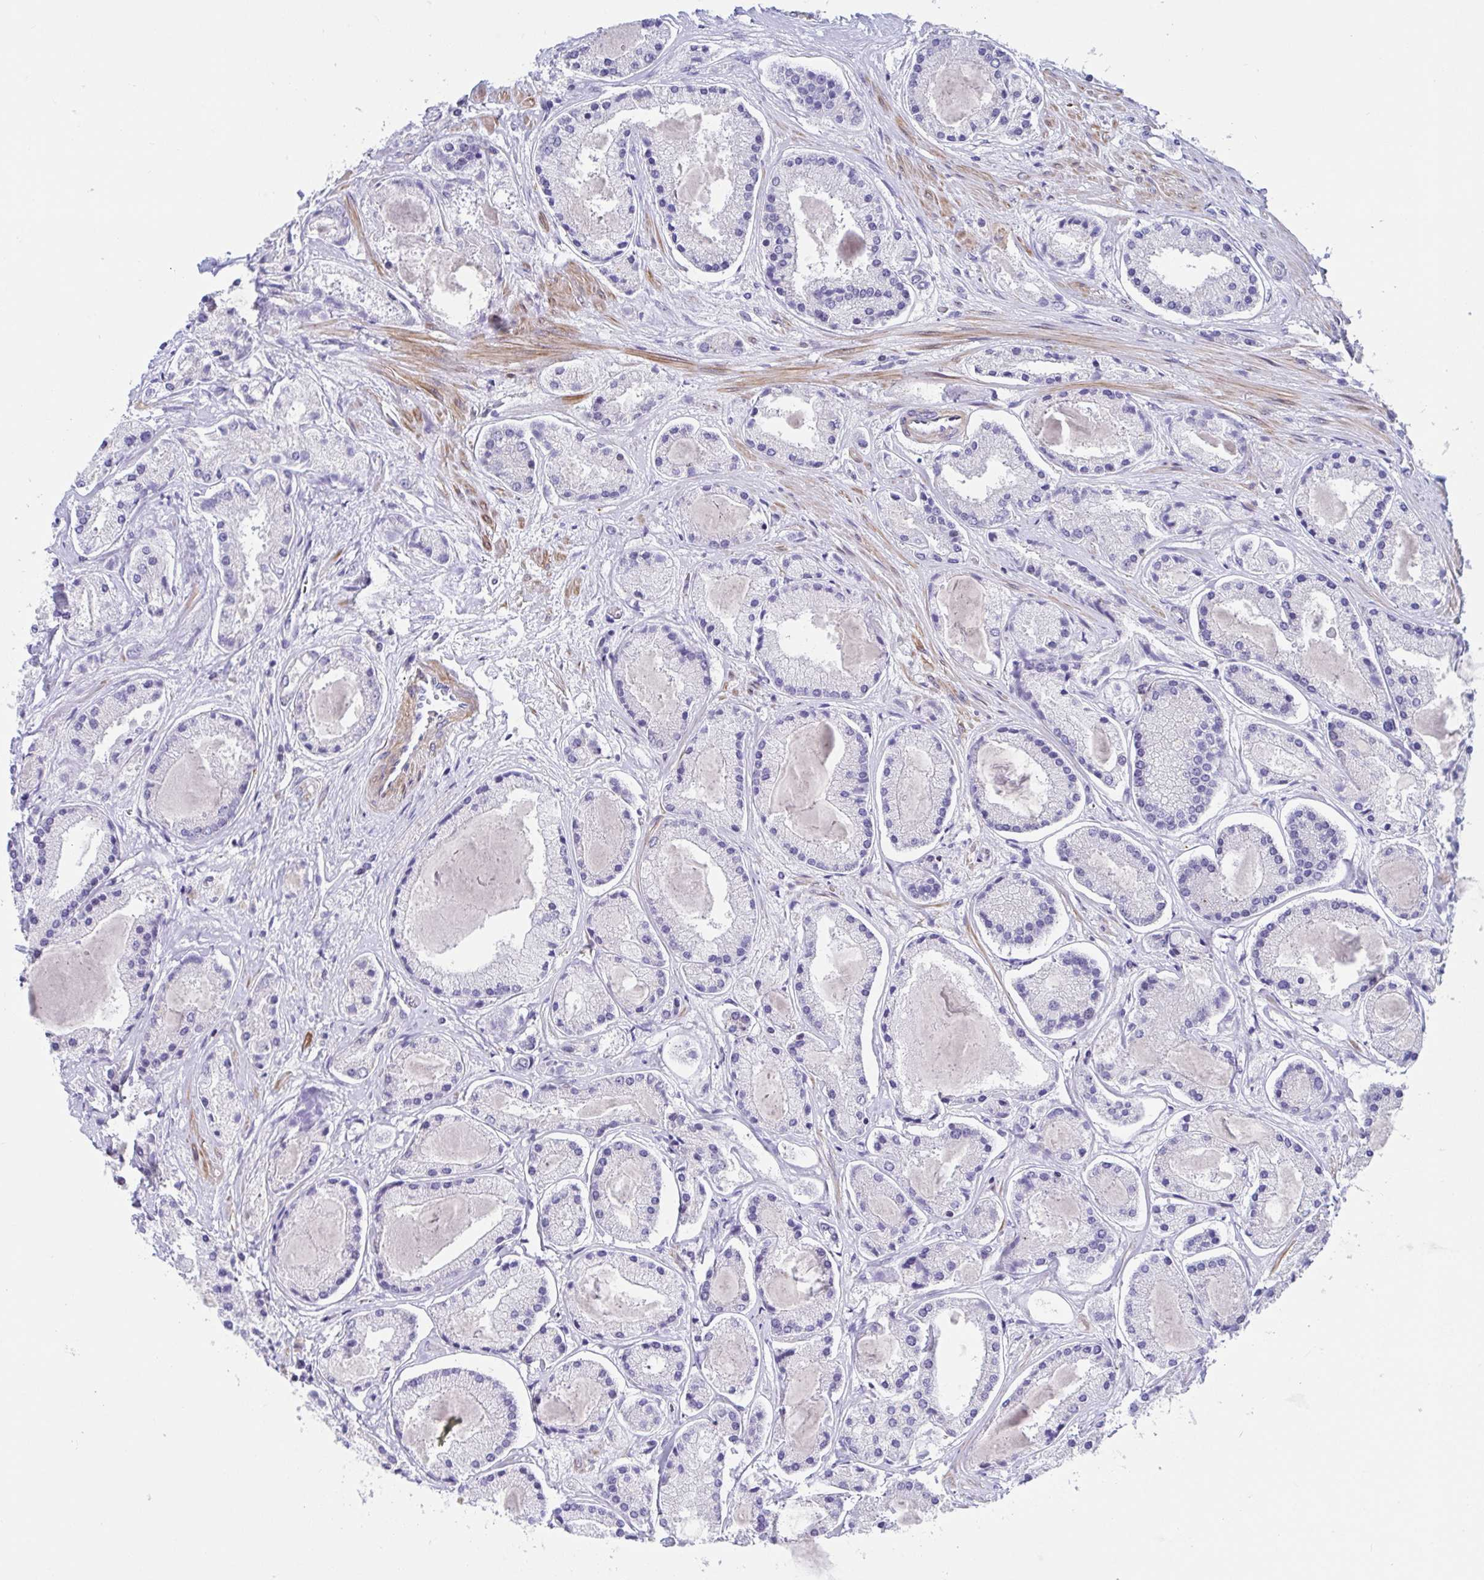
{"staining": {"intensity": "negative", "quantity": "none", "location": "none"}, "tissue": "prostate cancer", "cell_type": "Tumor cells", "image_type": "cancer", "snomed": [{"axis": "morphology", "description": "Adenocarcinoma, High grade"}, {"axis": "topography", "description": "Prostate"}], "caption": "Immunohistochemistry histopathology image of neoplastic tissue: prostate cancer stained with DAB (3,3'-diaminobenzidine) displays no significant protein expression in tumor cells.", "gene": "WDR72", "patient": {"sex": "male", "age": 67}}